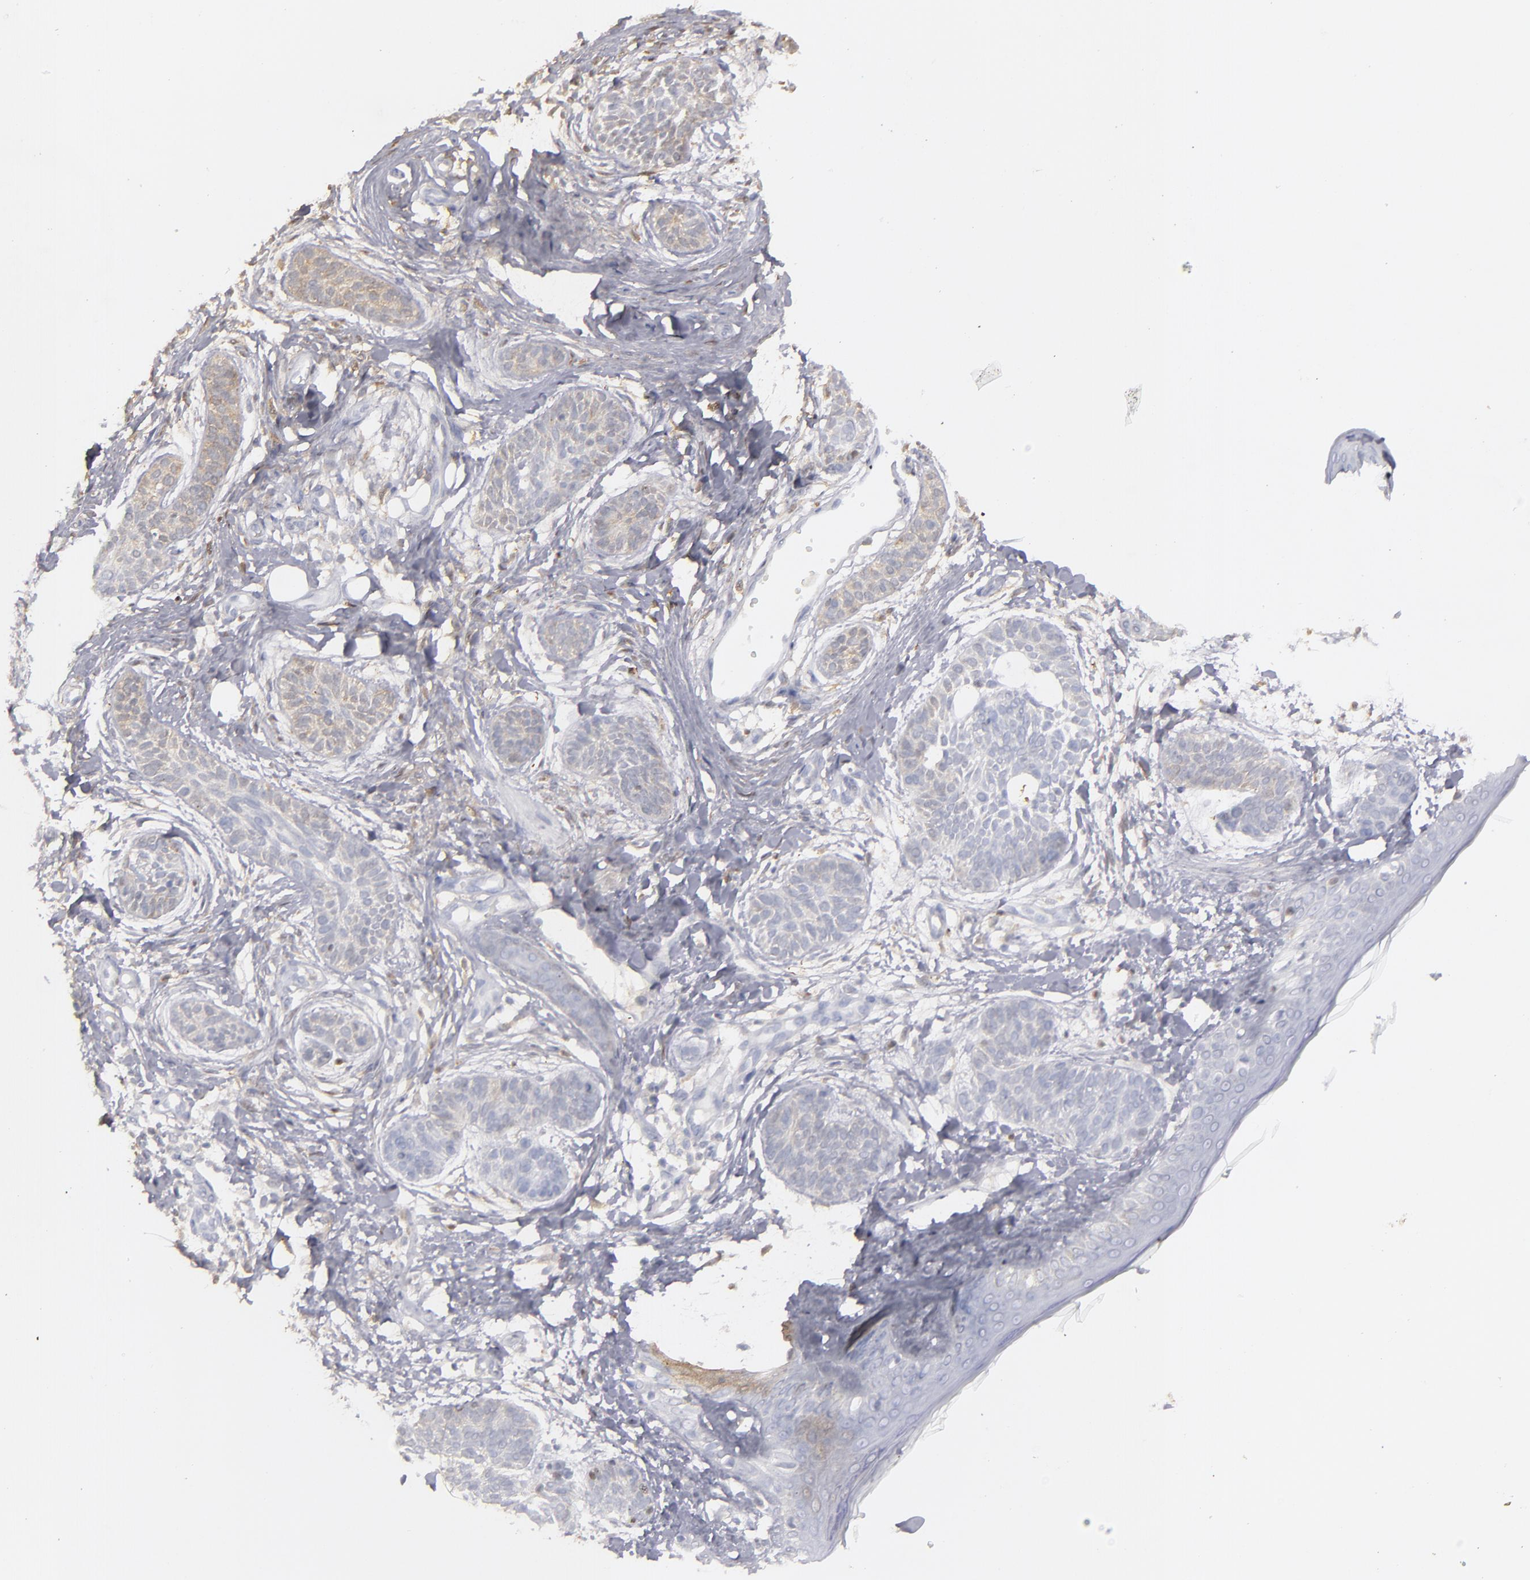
{"staining": {"intensity": "weak", "quantity": "25%-75%", "location": "cytoplasmic/membranous"}, "tissue": "skin cancer", "cell_type": "Tumor cells", "image_type": "cancer", "snomed": [{"axis": "morphology", "description": "Normal tissue, NOS"}, {"axis": "morphology", "description": "Basal cell carcinoma"}, {"axis": "topography", "description": "Skin"}], "caption": "Immunohistochemical staining of skin cancer (basal cell carcinoma) shows low levels of weak cytoplasmic/membranous positivity in about 25%-75% of tumor cells.", "gene": "SEMA3G", "patient": {"sex": "male", "age": 63}}